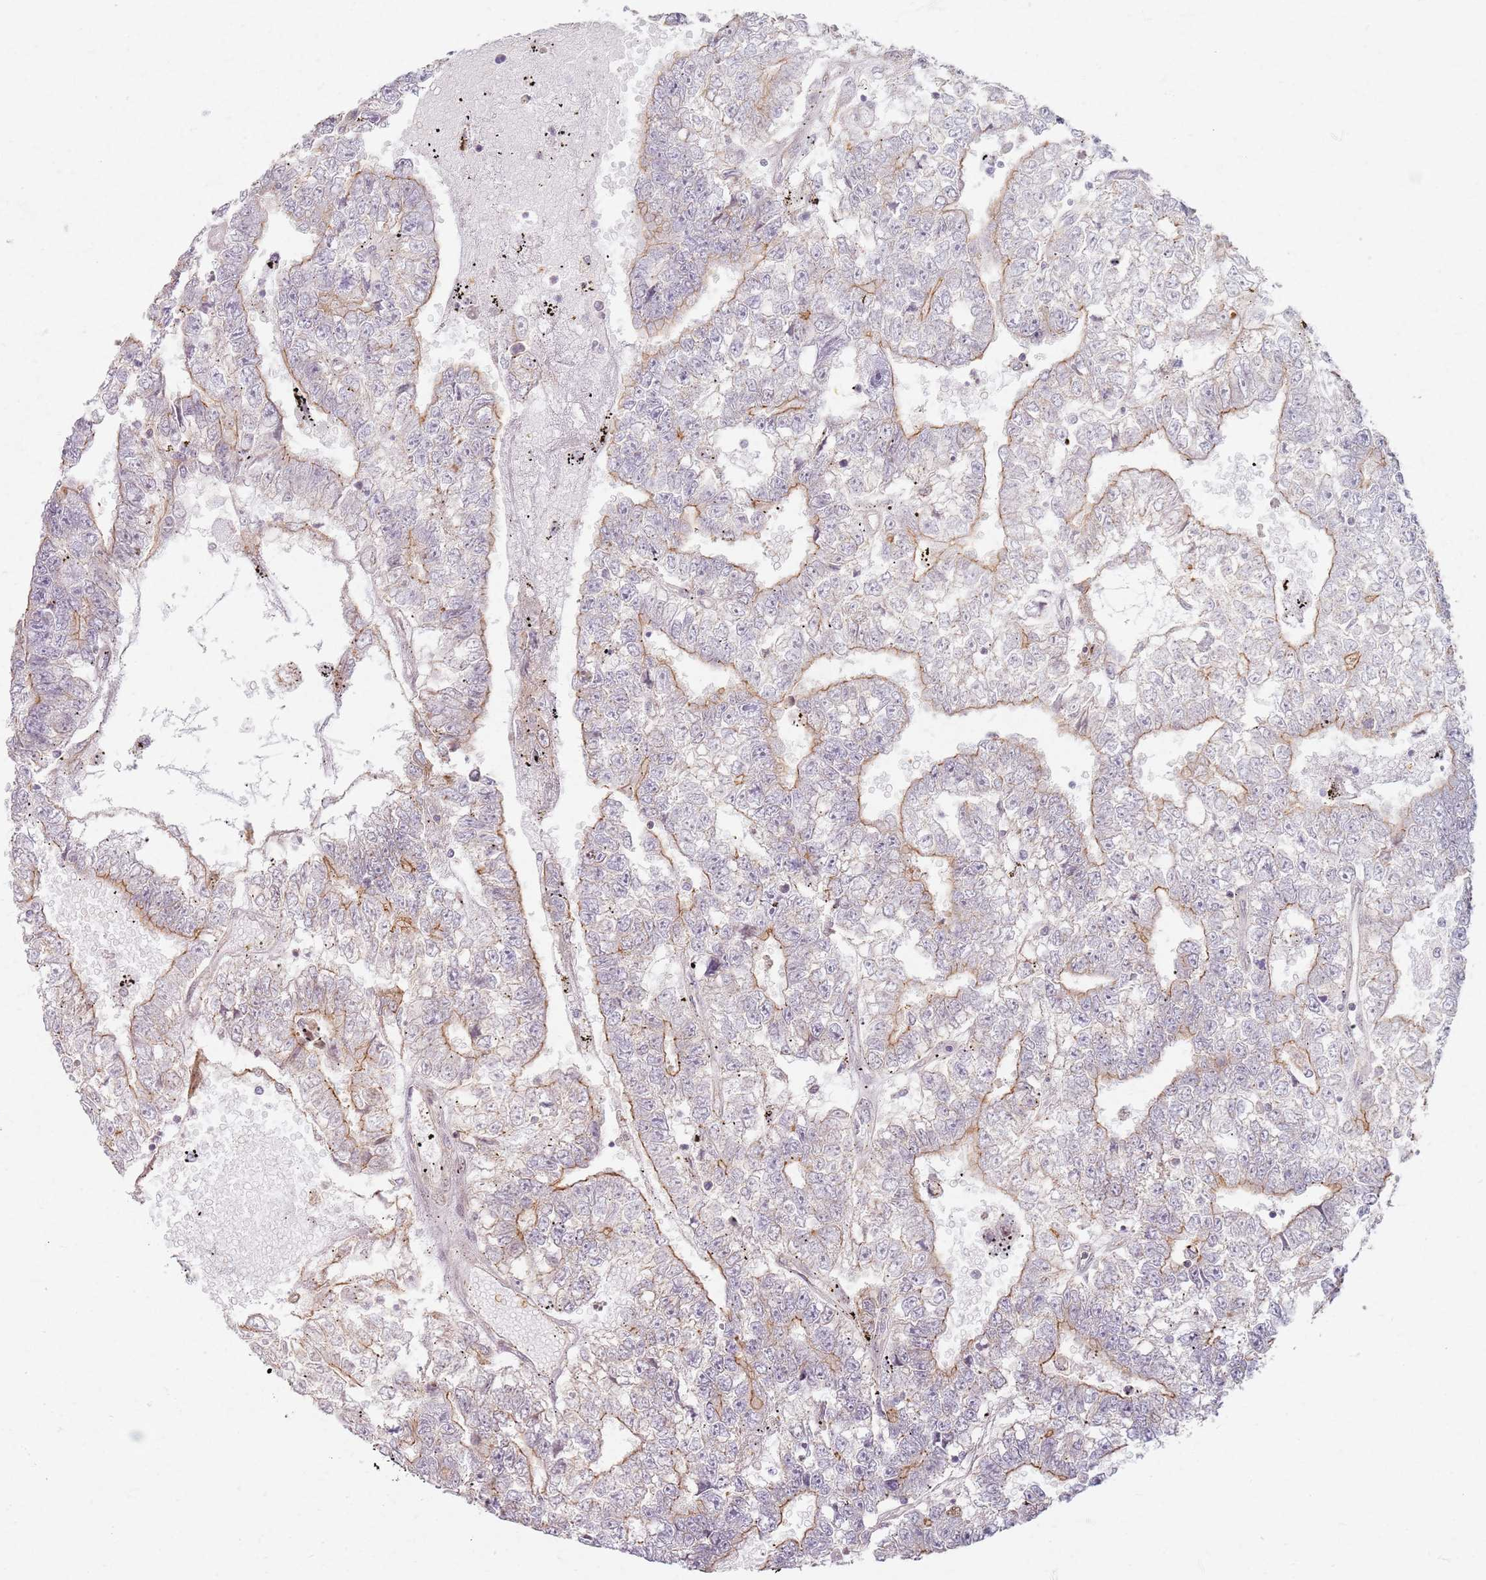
{"staining": {"intensity": "moderate", "quantity": "<25%", "location": "cytoplasmic/membranous"}, "tissue": "testis cancer", "cell_type": "Tumor cells", "image_type": "cancer", "snomed": [{"axis": "morphology", "description": "Carcinoma, Embryonal, NOS"}, {"axis": "topography", "description": "Testis"}], "caption": "IHC micrograph of neoplastic tissue: human embryonal carcinoma (testis) stained using immunohistochemistry demonstrates low levels of moderate protein expression localized specifically in the cytoplasmic/membranous of tumor cells, appearing as a cytoplasmic/membranous brown color.", "gene": "KCNA5", "patient": {"sex": "male", "age": 25}}